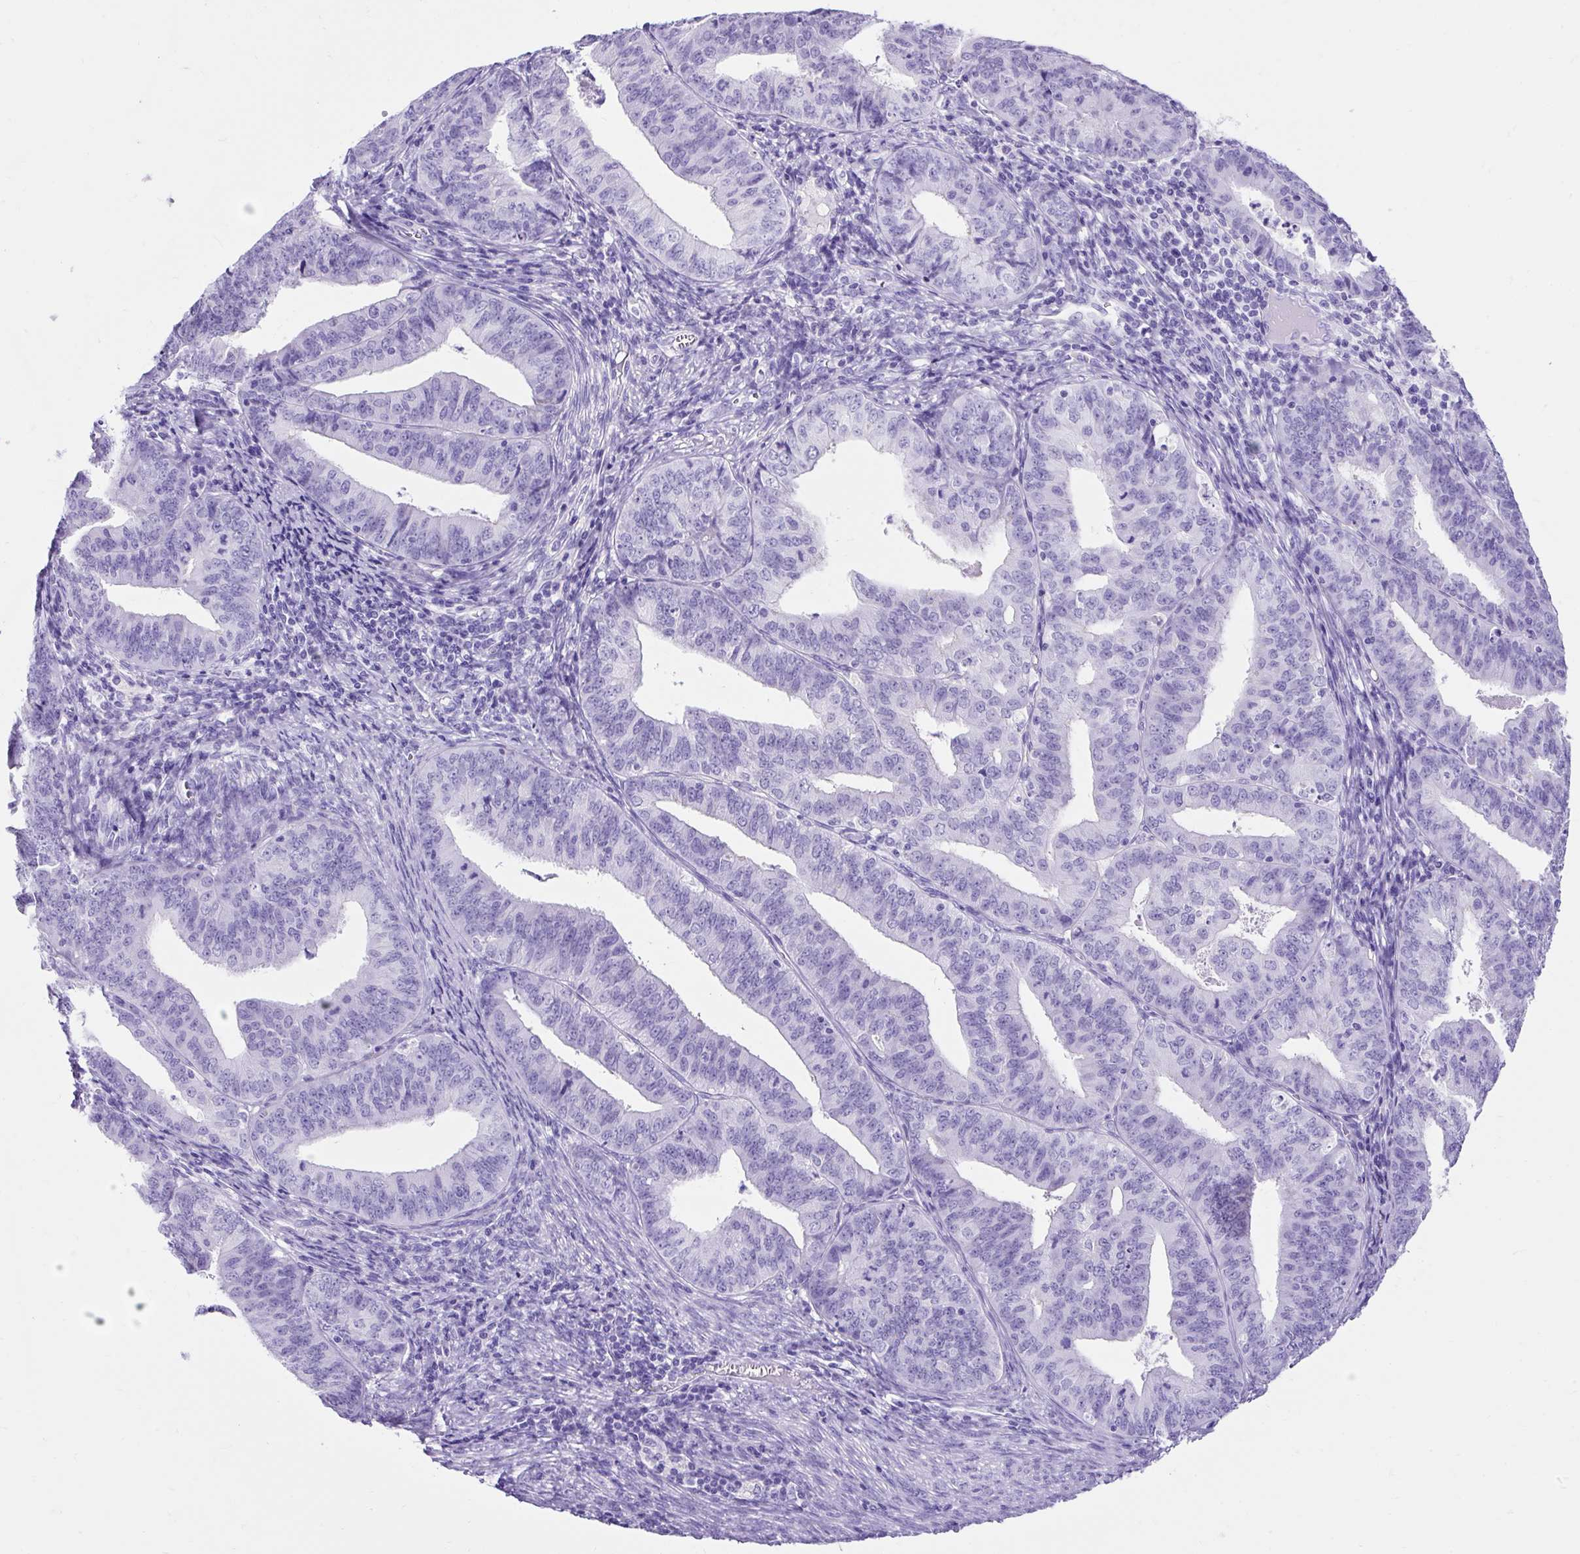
{"staining": {"intensity": "negative", "quantity": "none", "location": "none"}, "tissue": "endometrial cancer", "cell_type": "Tumor cells", "image_type": "cancer", "snomed": [{"axis": "morphology", "description": "Adenocarcinoma, NOS"}, {"axis": "topography", "description": "Endometrium"}], "caption": "The micrograph exhibits no significant expression in tumor cells of endometrial cancer (adenocarcinoma).", "gene": "KRT12", "patient": {"sex": "female", "age": 73}}